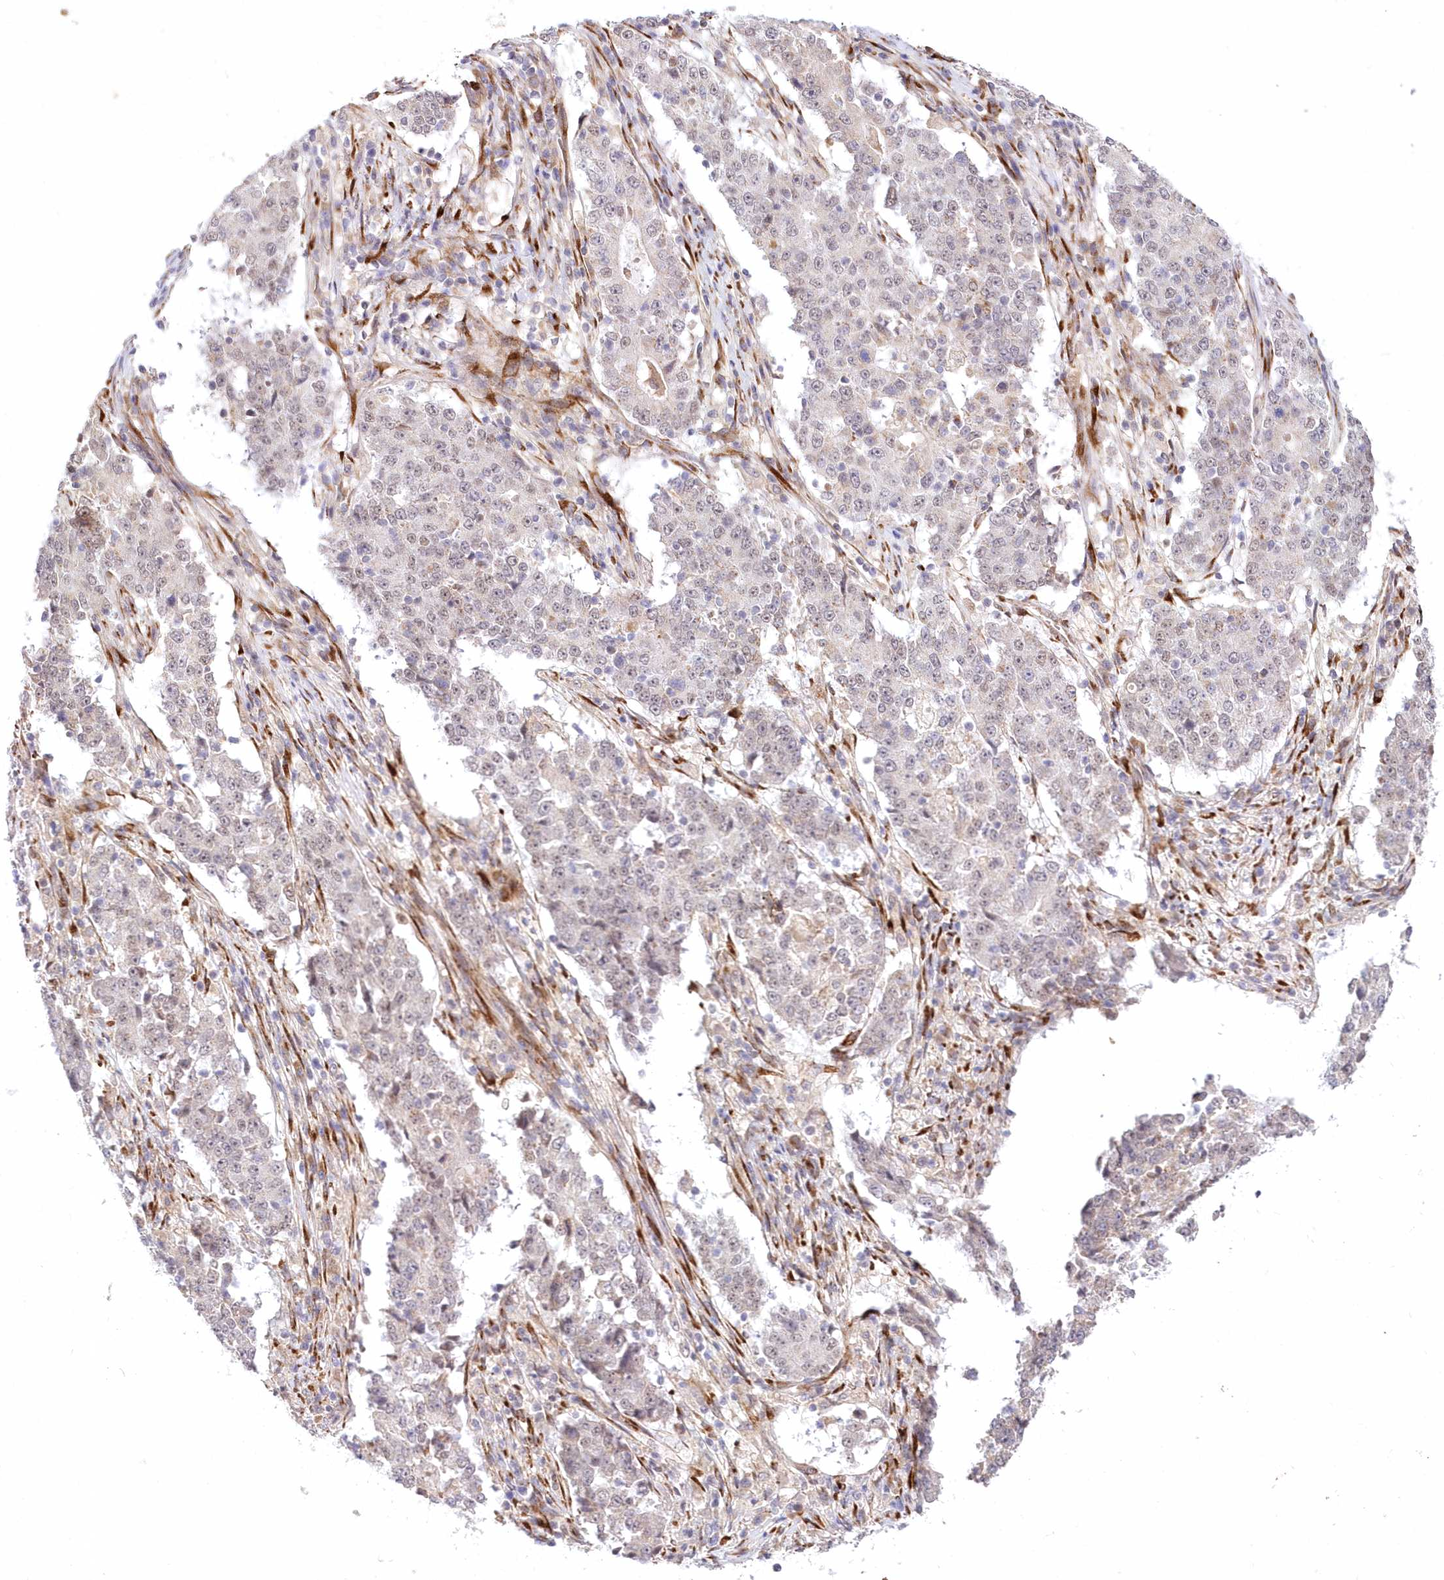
{"staining": {"intensity": "negative", "quantity": "none", "location": "none"}, "tissue": "stomach cancer", "cell_type": "Tumor cells", "image_type": "cancer", "snomed": [{"axis": "morphology", "description": "Adenocarcinoma, NOS"}, {"axis": "topography", "description": "Stomach"}], "caption": "This is an immunohistochemistry (IHC) micrograph of human stomach cancer (adenocarcinoma). There is no staining in tumor cells.", "gene": "LDB1", "patient": {"sex": "male", "age": 59}}